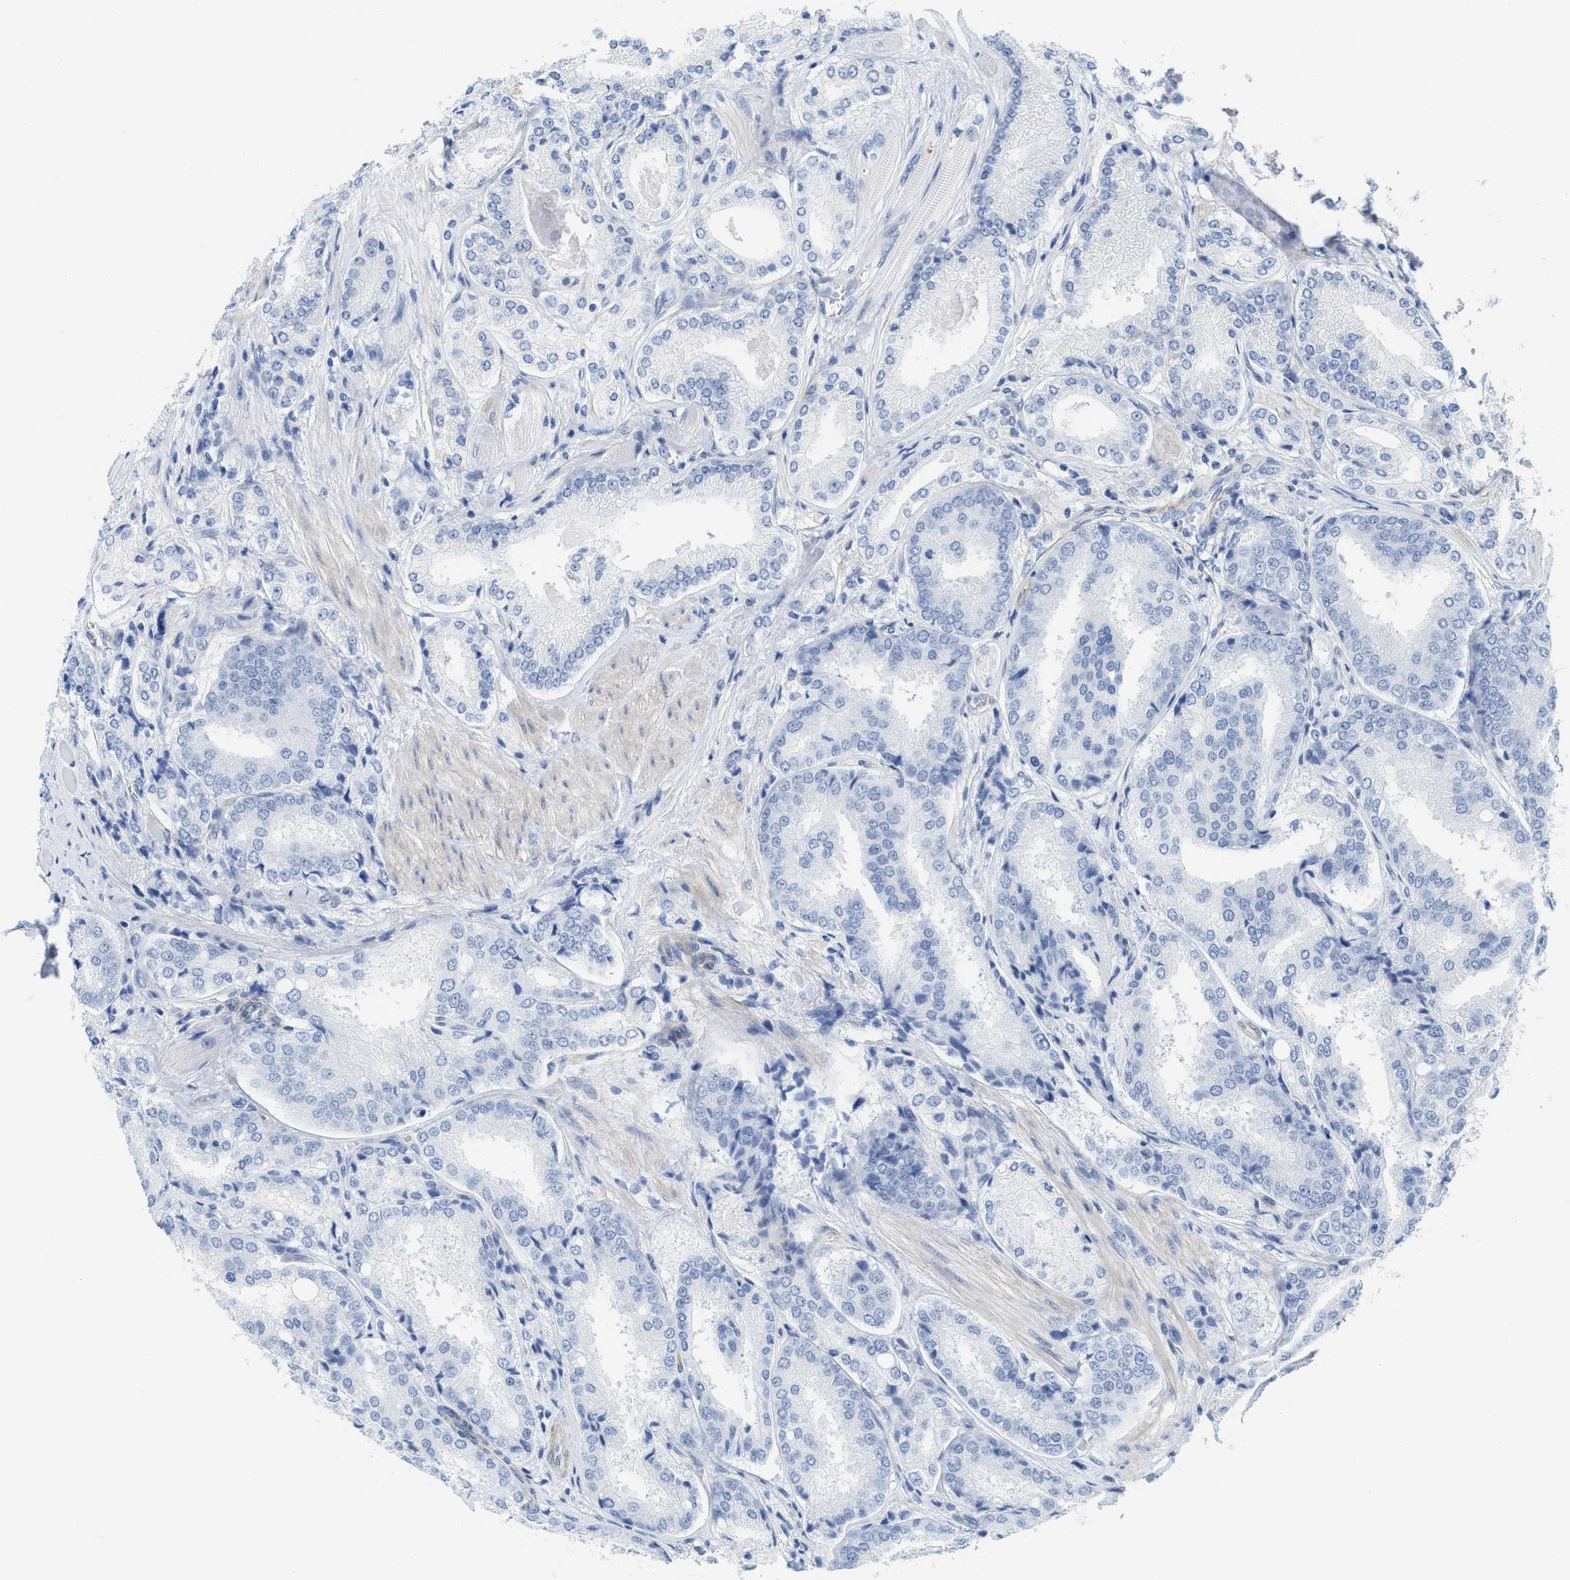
{"staining": {"intensity": "negative", "quantity": "none", "location": "none"}, "tissue": "prostate cancer", "cell_type": "Tumor cells", "image_type": "cancer", "snomed": [{"axis": "morphology", "description": "Adenocarcinoma, High grade"}, {"axis": "topography", "description": "Prostate"}], "caption": "The histopathology image exhibits no staining of tumor cells in prostate cancer (high-grade adenocarcinoma).", "gene": "TUB", "patient": {"sex": "male", "age": 50}}